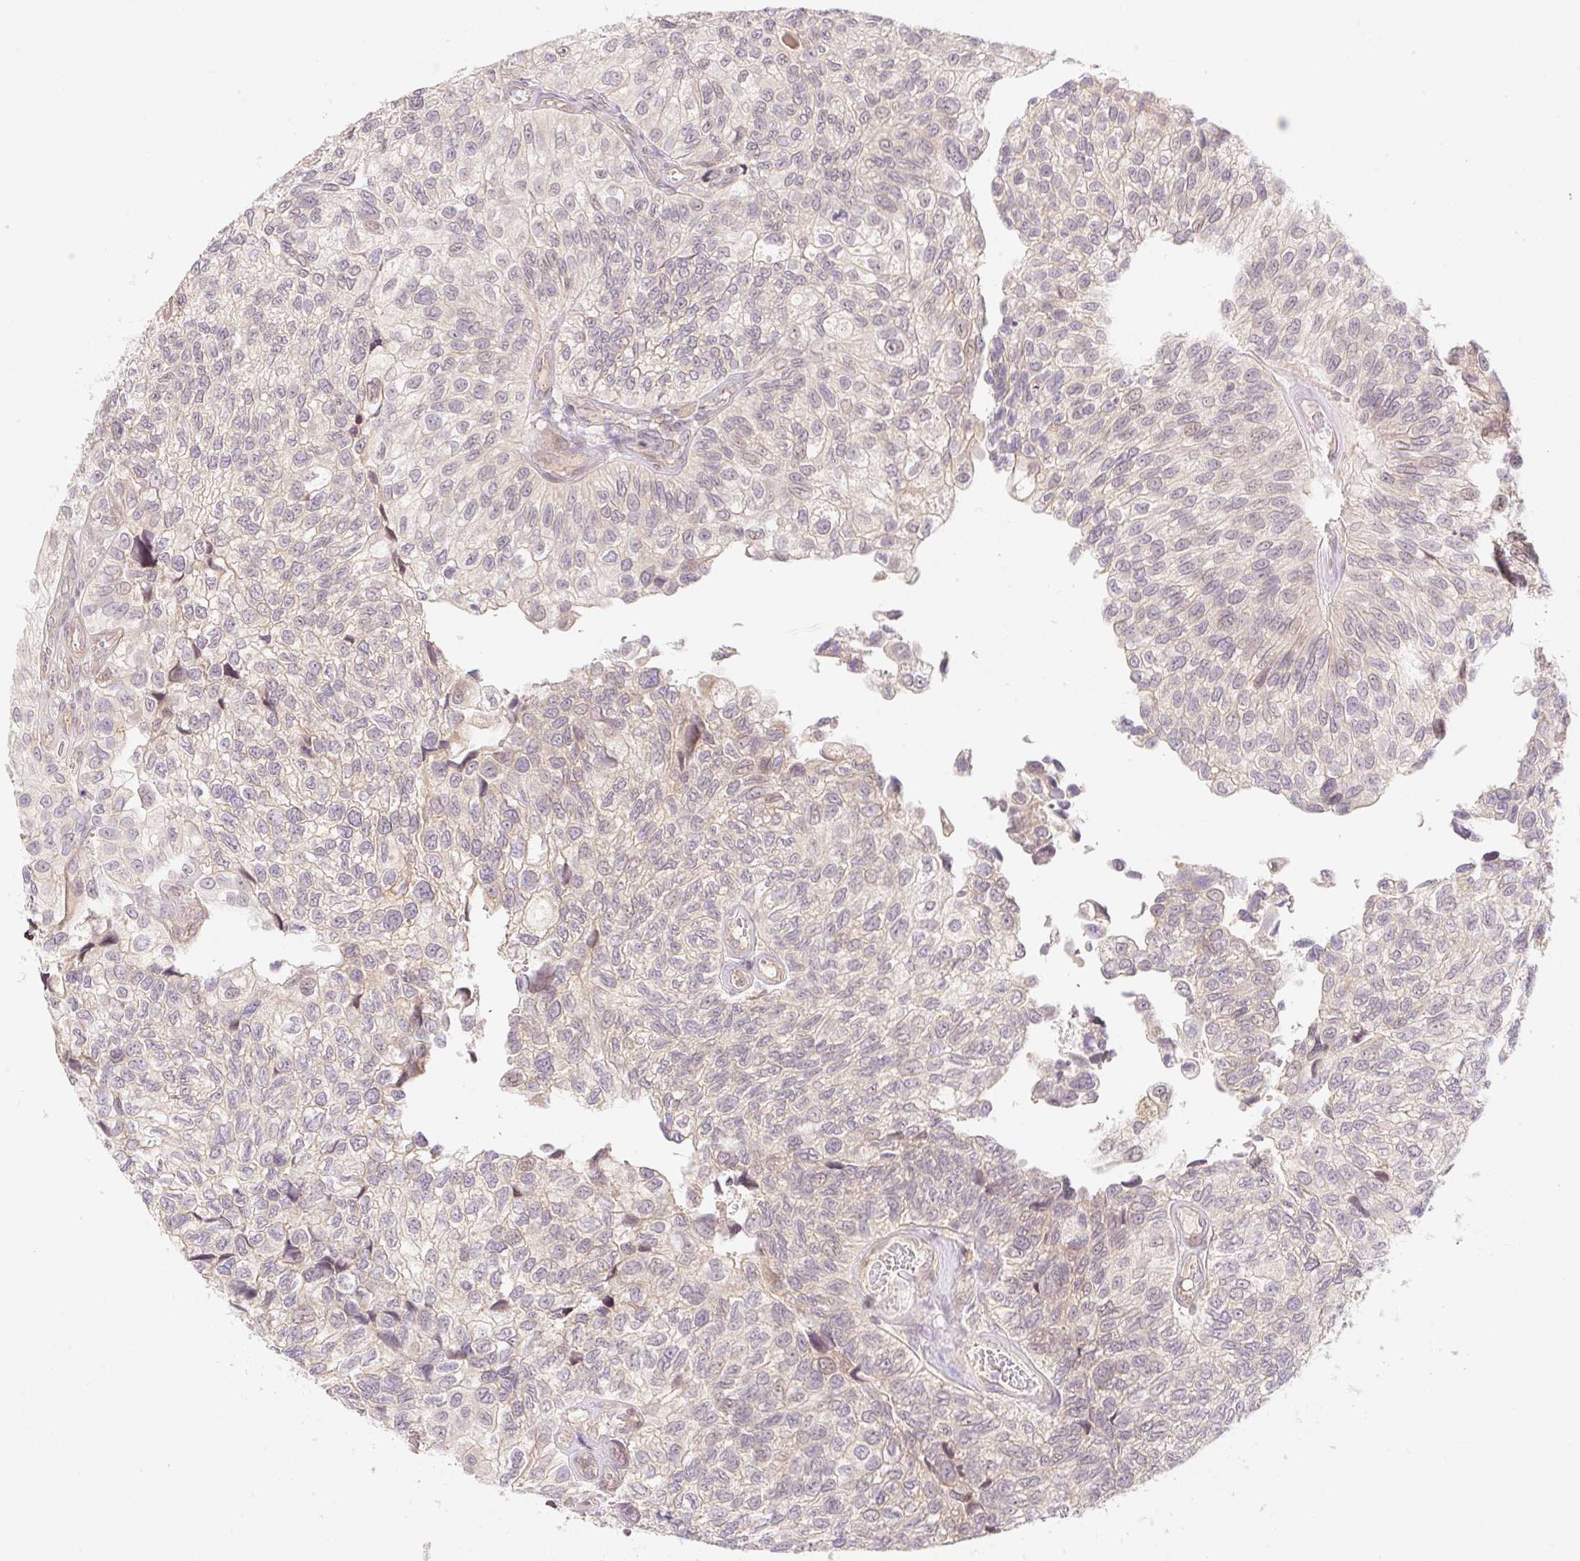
{"staining": {"intensity": "negative", "quantity": "none", "location": "none"}, "tissue": "urothelial cancer", "cell_type": "Tumor cells", "image_type": "cancer", "snomed": [{"axis": "morphology", "description": "Urothelial carcinoma, NOS"}, {"axis": "topography", "description": "Urinary bladder"}], "caption": "An image of urothelial cancer stained for a protein shows no brown staining in tumor cells.", "gene": "EMC10", "patient": {"sex": "male", "age": 87}}